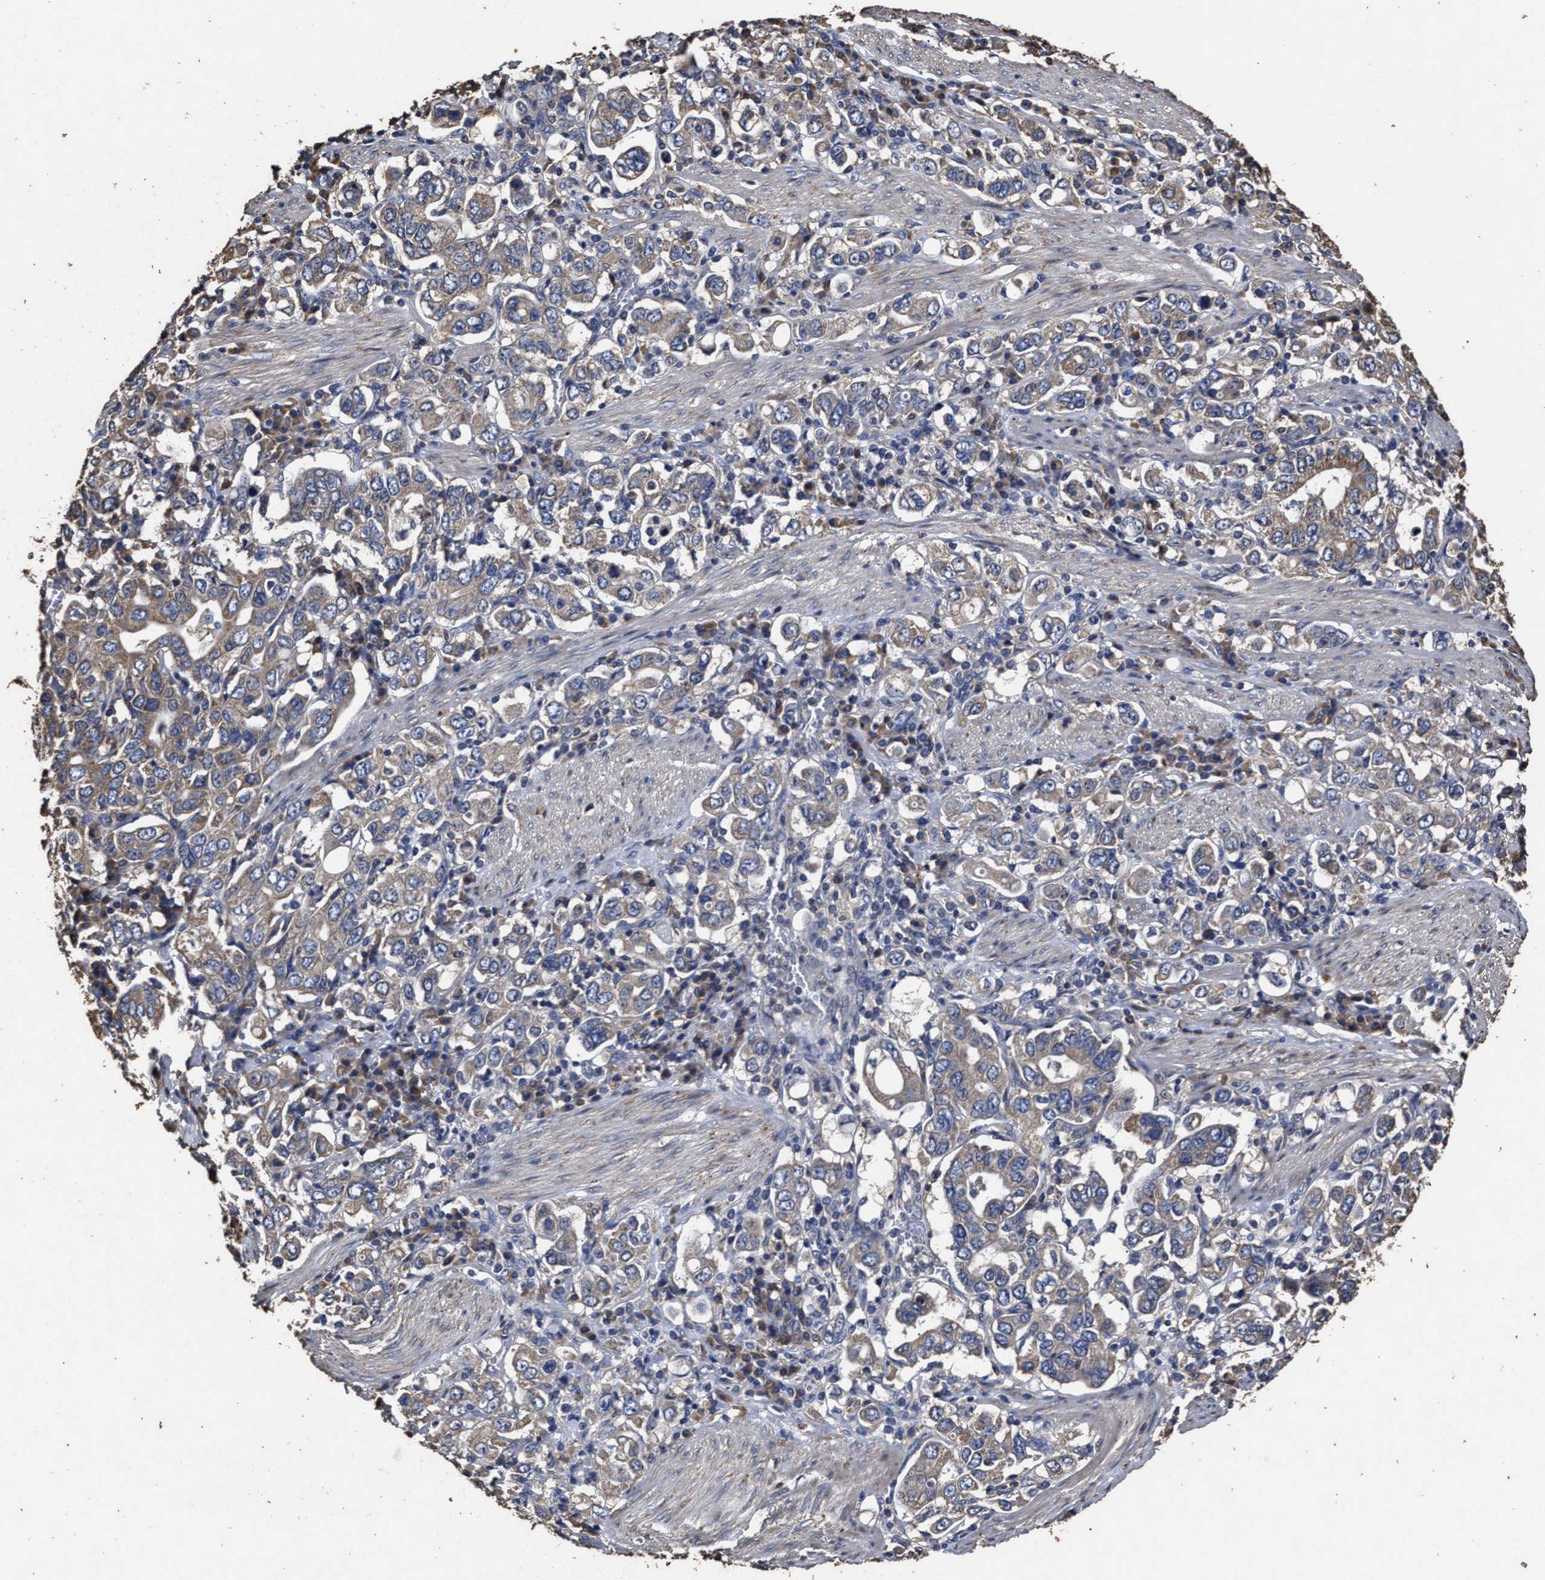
{"staining": {"intensity": "weak", "quantity": ">75%", "location": "cytoplasmic/membranous"}, "tissue": "stomach cancer", "cell_type": "Tumor cells", "image_type": "cancer", "snomed": [{"axis": "morphology", "description": "Adenocarcinoma, NOS"}, {"axis": "topography", "description": "Stomach, upper"}], "caption": "Protein expression analysis of stomach adenocarcinoma shows weak cytoplasmic/membranous staining in about >75% of tumor cells.", "gene": "PPM1K", "patient": {"sex": "male", "age": 62}}